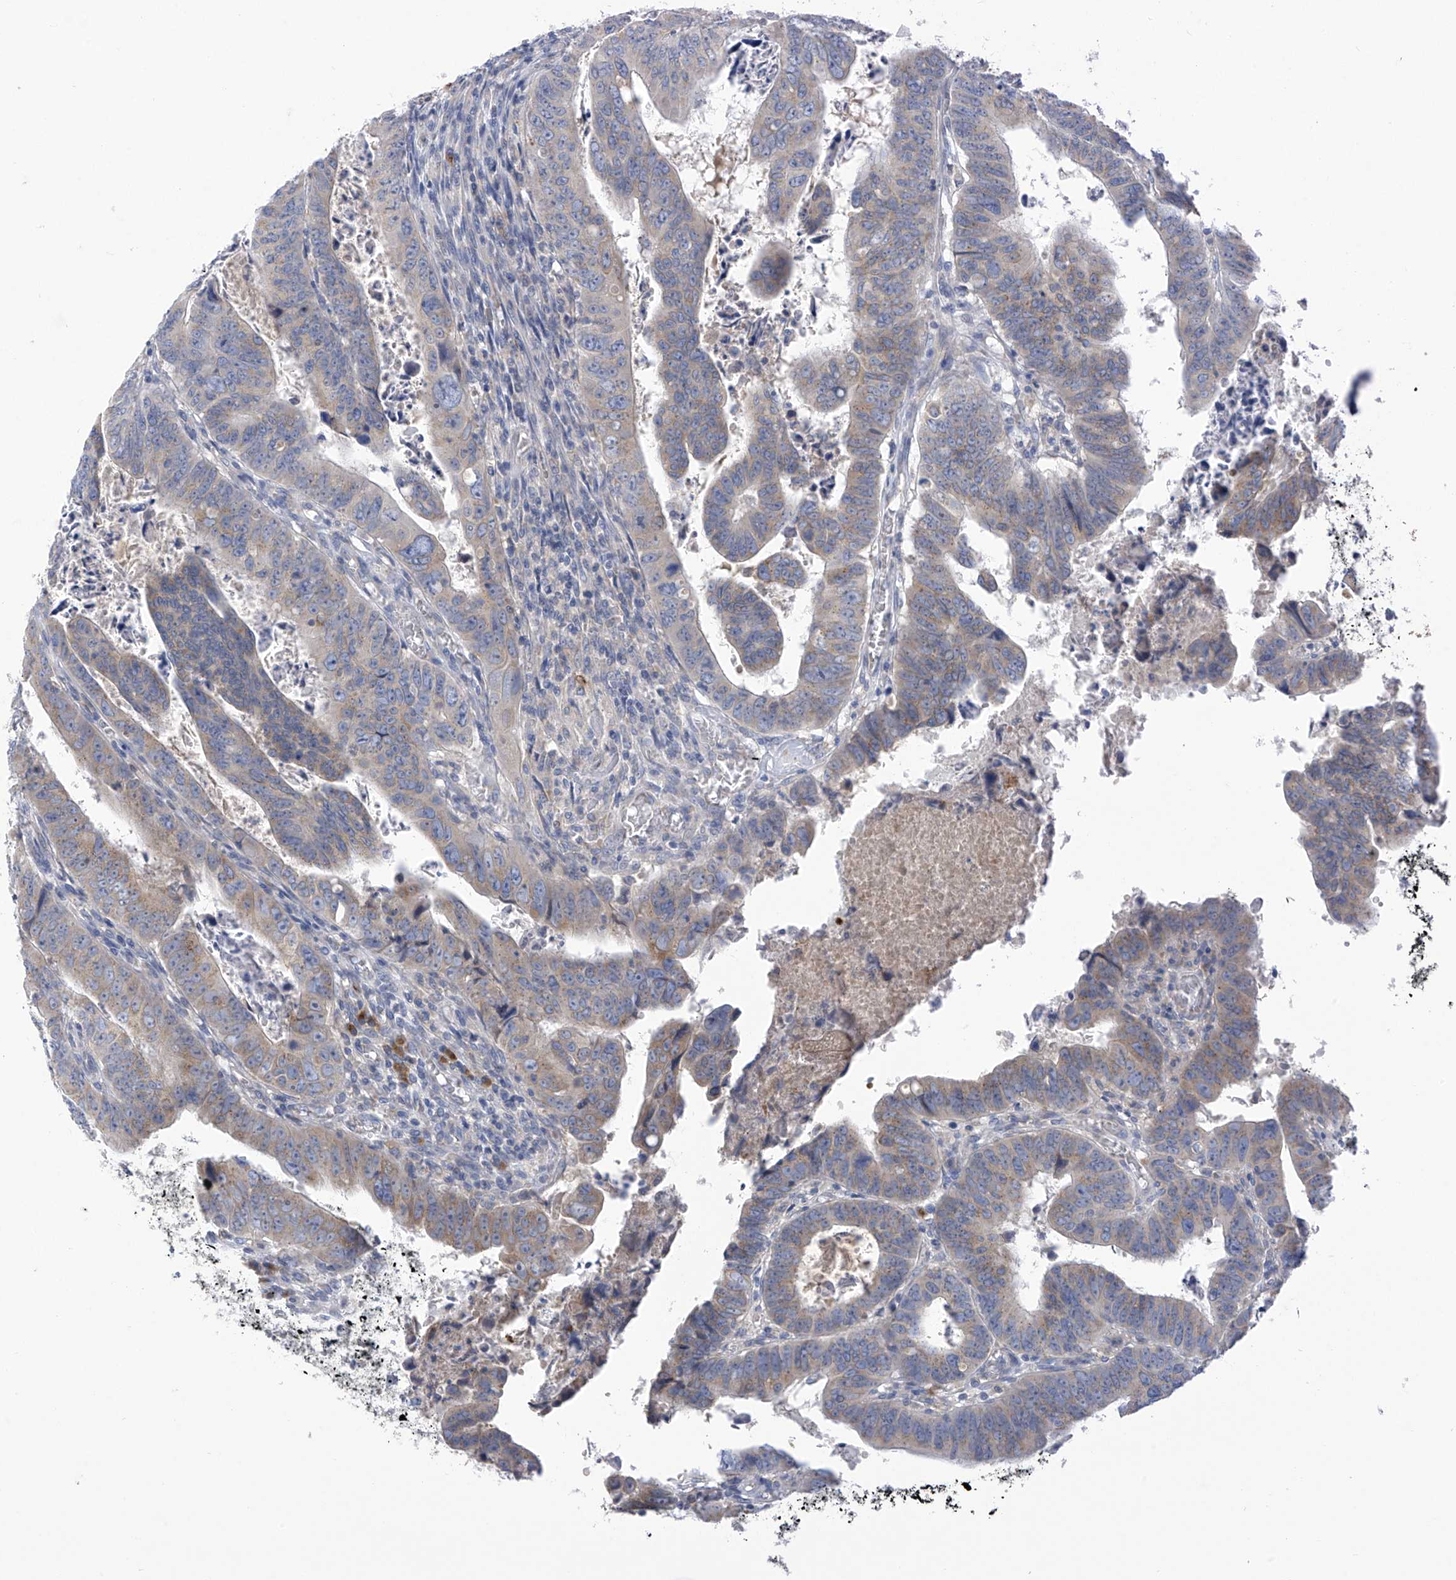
{"staining": {"intensity": "weak", "quantity": "25%-75%", "location": "cytoplasmic/membranous"}, "tissue": "colorectal cancer", "cell_type": "Tumor cells", "image_type": "cancer", "snomed": [{"axis": "morphology", "description": "Normal tissue, NOS"}, {"axis": "morphology", "description": "Adenocarcinoma, NOS"}, {"axis": "topography", "description": "Rectum"}], "caption": "High-magnification brightfield microscopy of adenocarcinoma (colorectal) stained with DAB (brown) and counterstained with hematoxylin (blue). tumor cells exhibit weak cytoplasmic/membranous positivity is seen in about25%-75% of cells. Ihc stains the protein in brown and the nuclei are stained blue.", "gene": "SLCO4A1", "patient": {"sex": "female", "age": 65}}